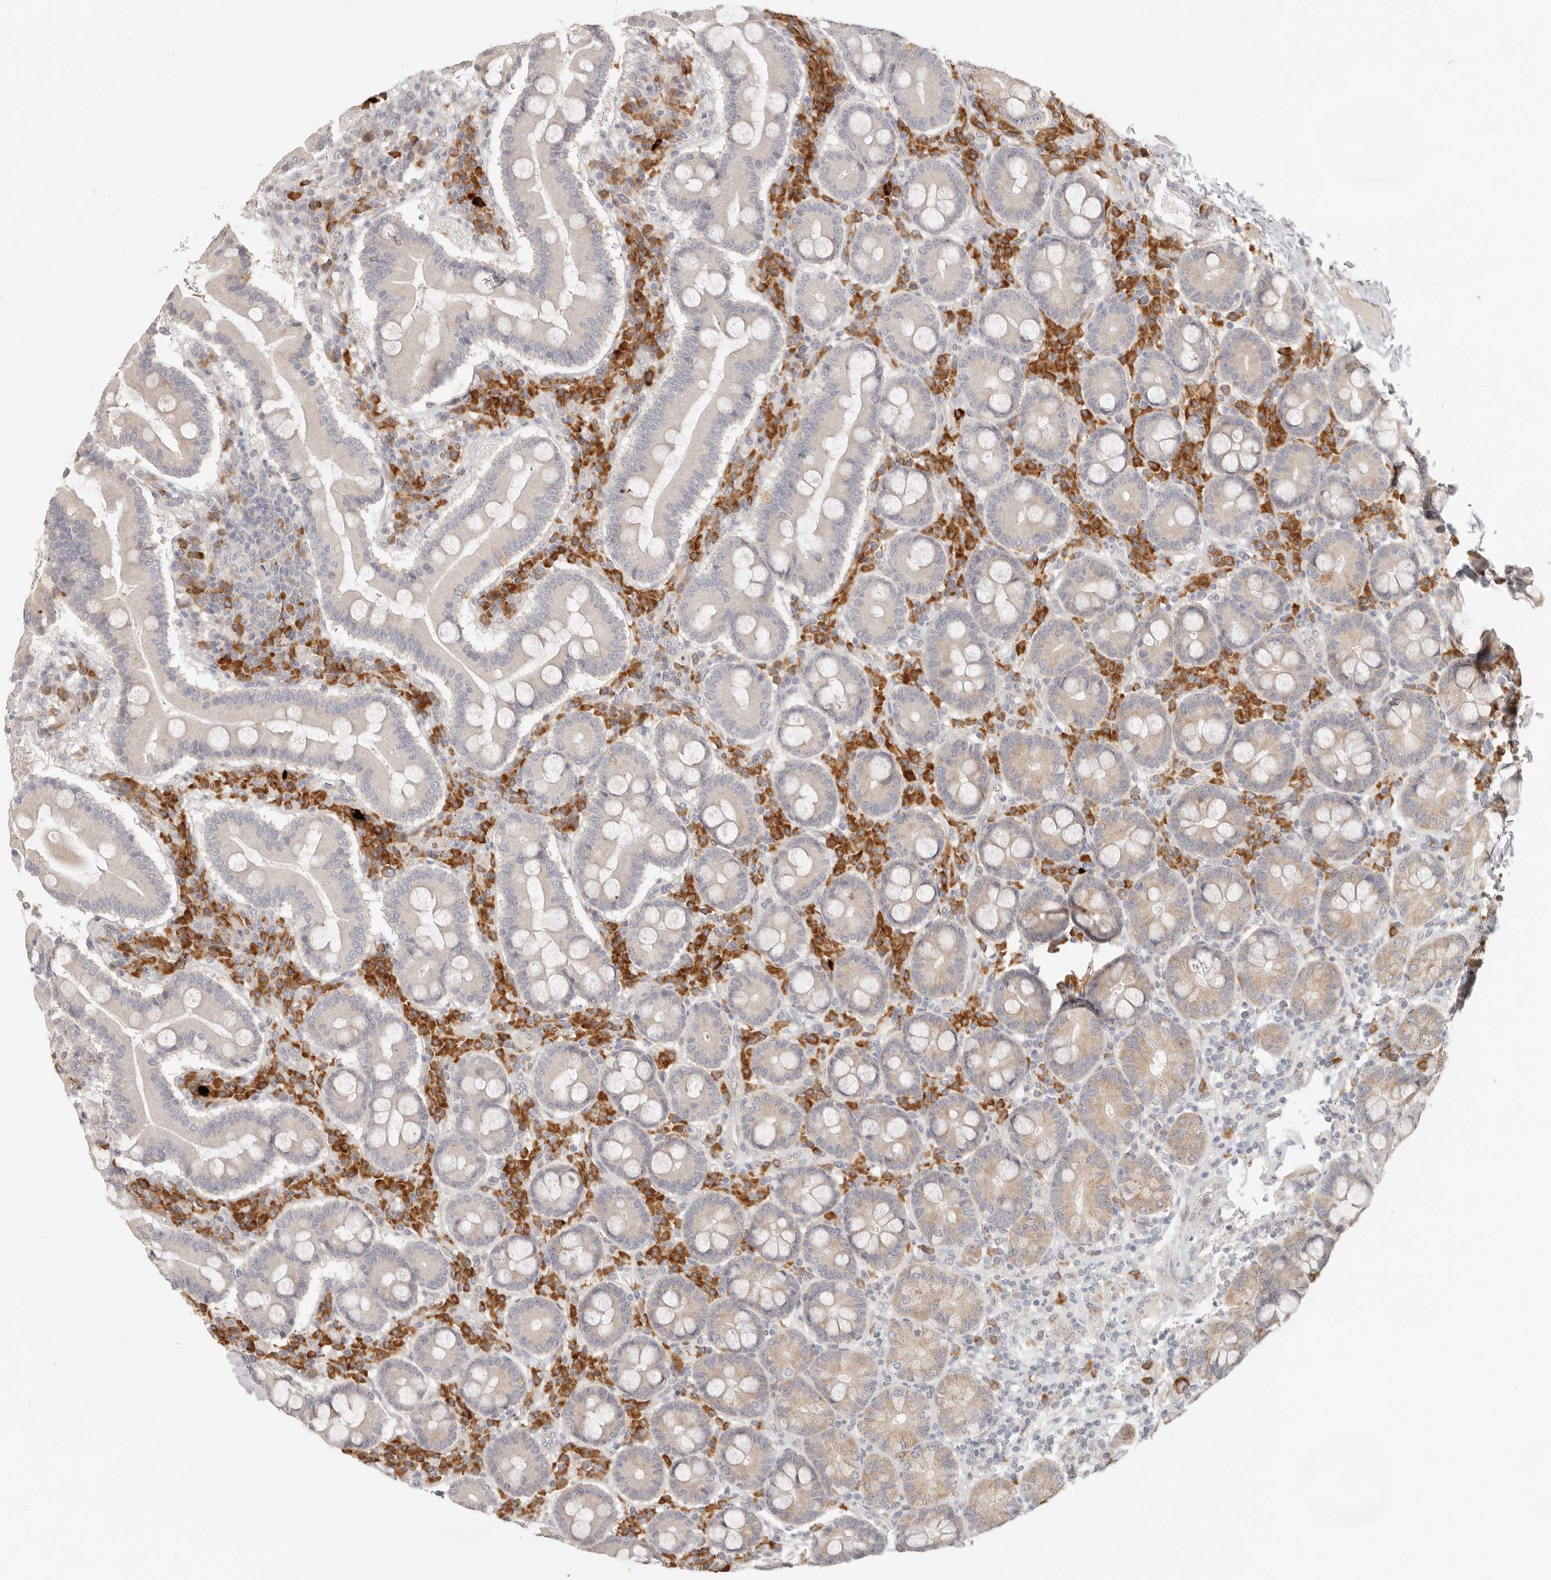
{"staining": {"intensity": "moderate", "quantity": "<25%", "location": "cytoplasmic/membranous"}, "tissue": "duodenum", "cell_type": "Glandular cells", "image_type": "normal", "snomed": [{"axis": "morphology", "description": "Normal tissue, NOS"}, {"axis": "topography", "description": "Duodenum"}], "caption": "Duodenum stained with DAB immunohistochemistry displays low levels of moderate cytoplasmic/membranous staining in approximately <25% of glandular cells.", "gene": "PABPC4", "patient": {"sex": "male", "age": 50}}